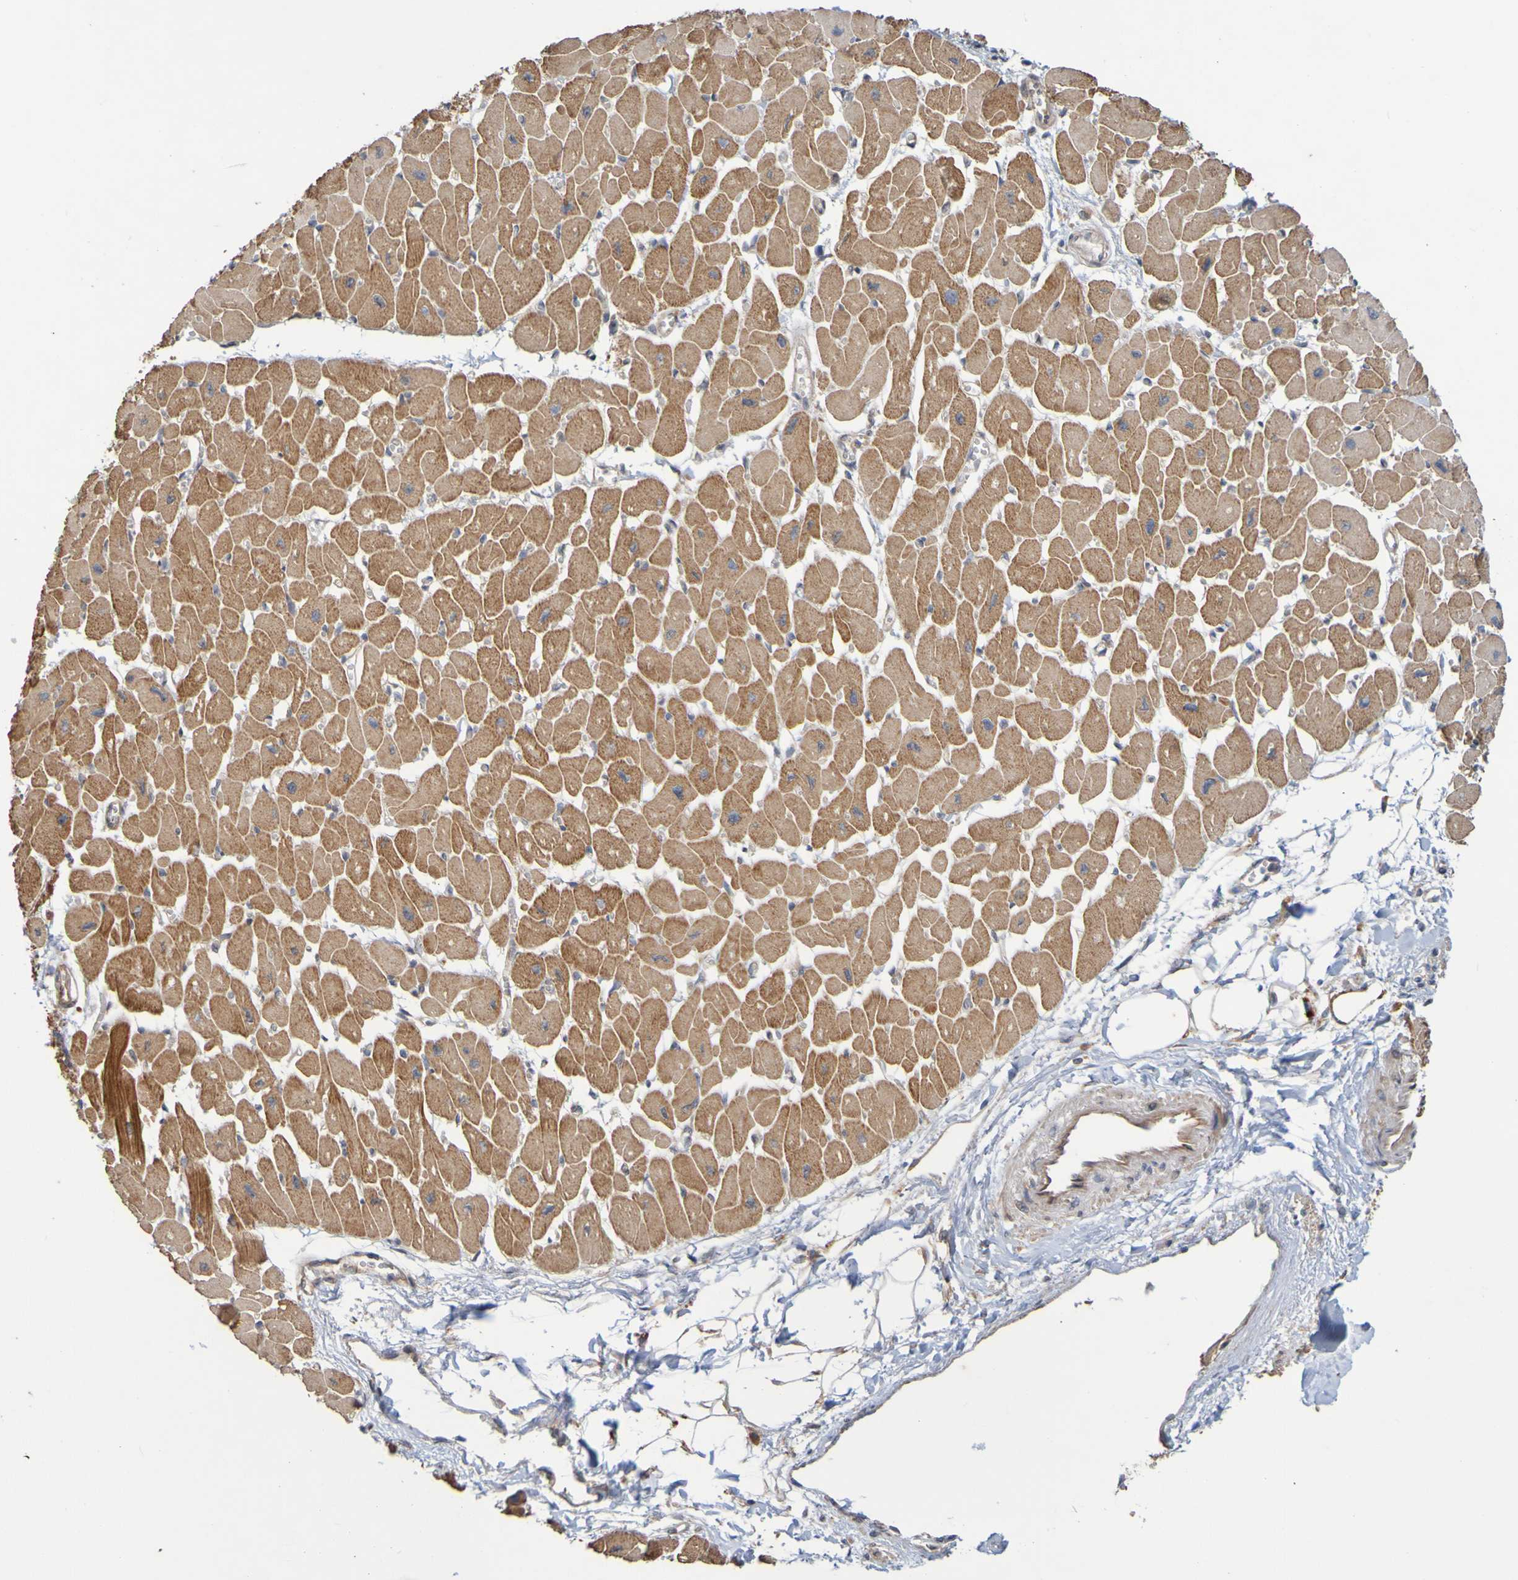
{"staining": {"intensity": "moderate", "quantity": ">75%", "location": "cytoplasmic/membranous"}, "tissue": "heart muscle", "cell_type": "Cardiomyocytes", "image_type": "normal", "snomed": [{"axis": "morphology", "description": "Normal tissue, NOS"}, {"axis": "topography", "description": "Heart"}], "caption": "IHC of unremarkable heart muscle displays medium levels of moderate cytoplasmic/membranous positivity in about >75% of cardiomyocytes.", "gene": "TMBIM1", "patient": {"sex": "female", "age": 54}}